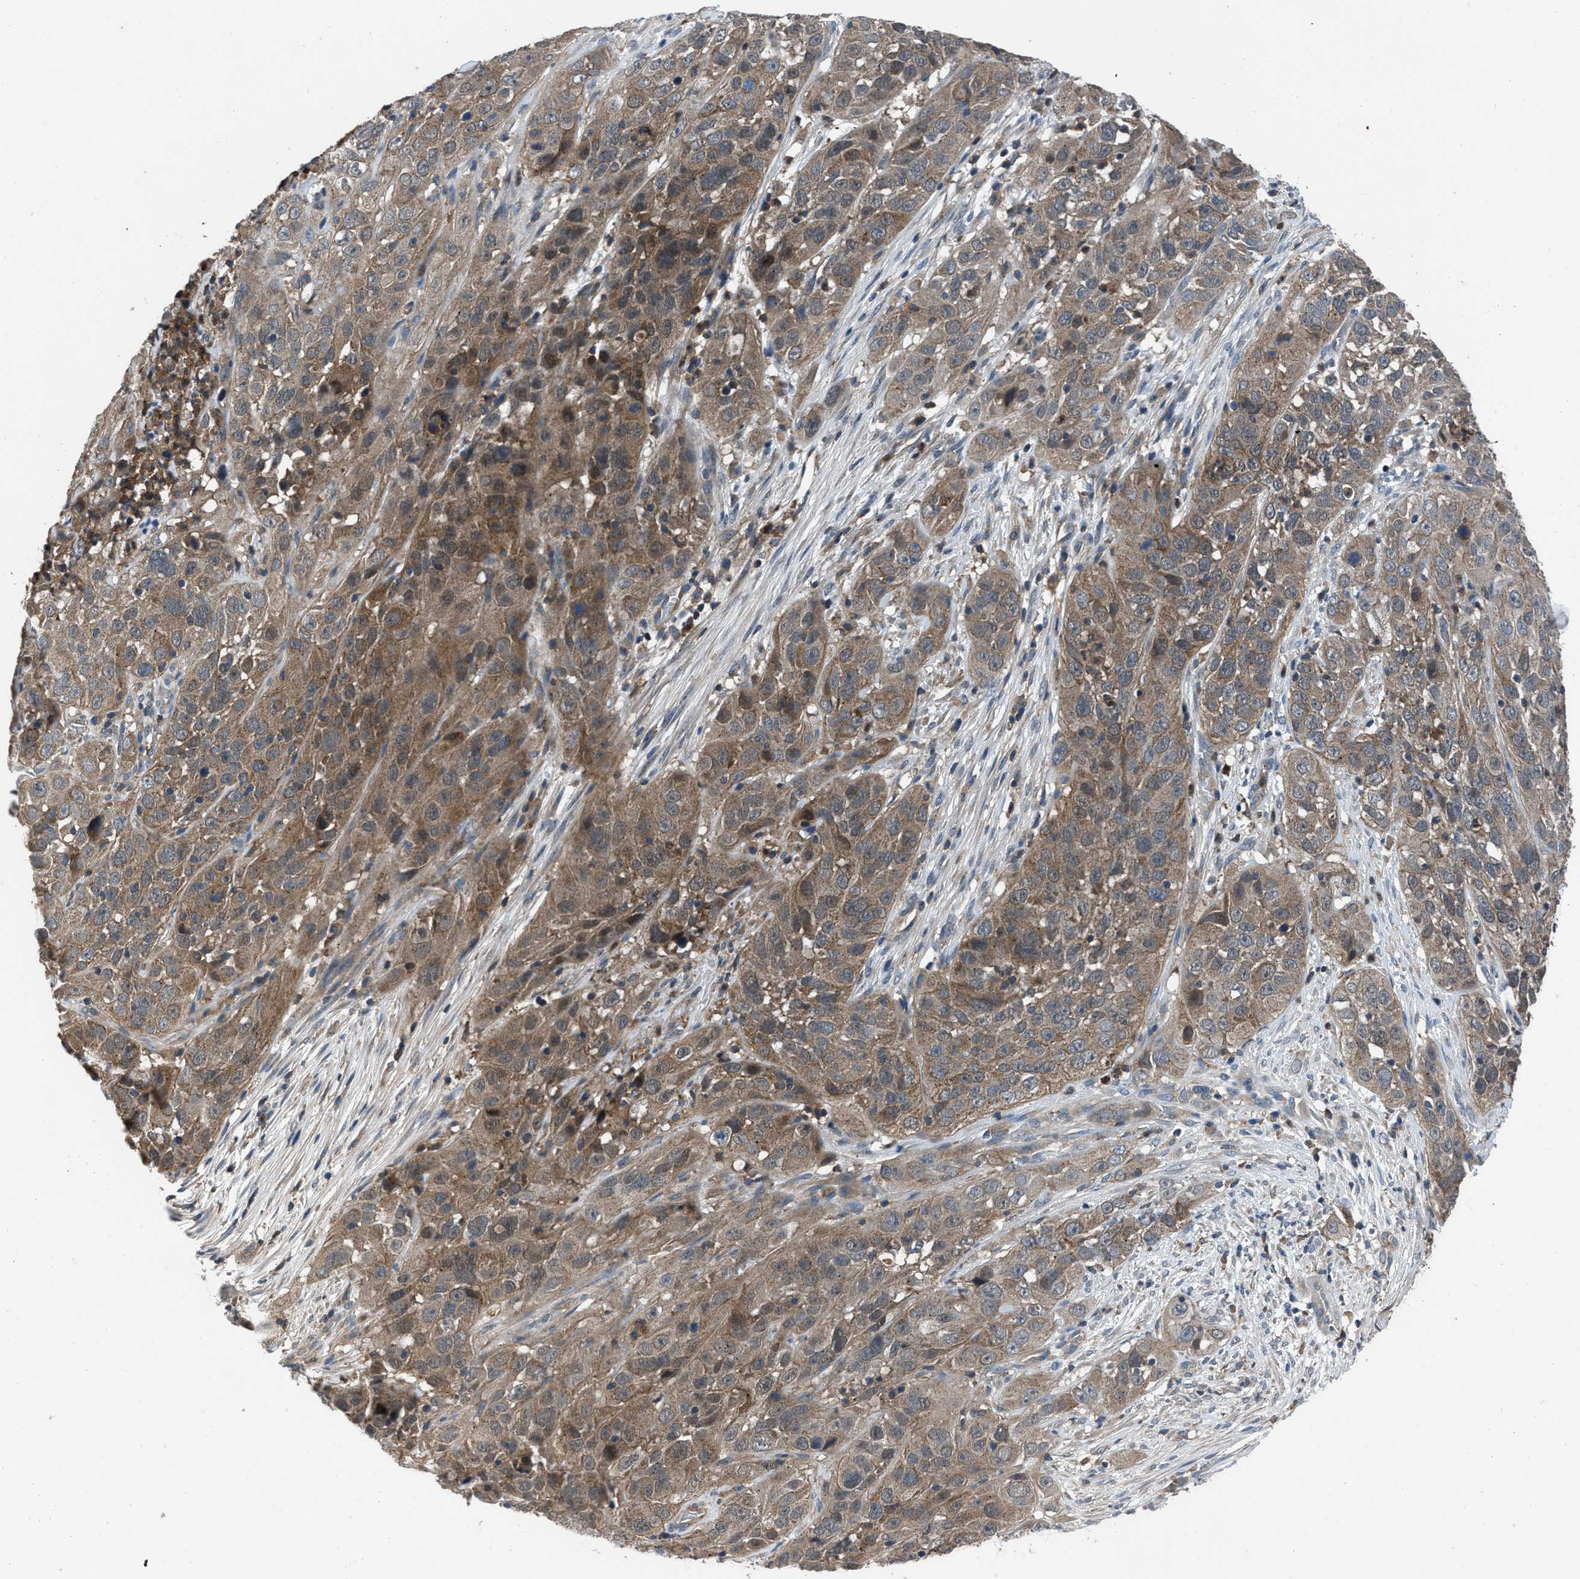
{"staining": {"intensity": "moderate", "quantity": ">75%", "location": "cytoplasmic/membranous"}, "tissue": "cervical cancer", "cell_type": "Tumor cells", "image_type": "cancer", "snomed": [{"axis": "morphology", "description": "Squamous cell carcinoma, NOS"}, {"axis": "topography", "description": "Cervix"}], "caption": "Tumor cells display medium levels of moderate cytoplasmic/membranous expression in approximately >75% of cells in human squamous cell carcinoma (cervical). The protein of interest is stained brown, and the nuclei are stained in blue (DAB (3,3'-diaminobenzidine) IHC with brightfield microscopy, high magnification).", "gene": "USP25", "patient": {"sex": "female", "age": 32}}